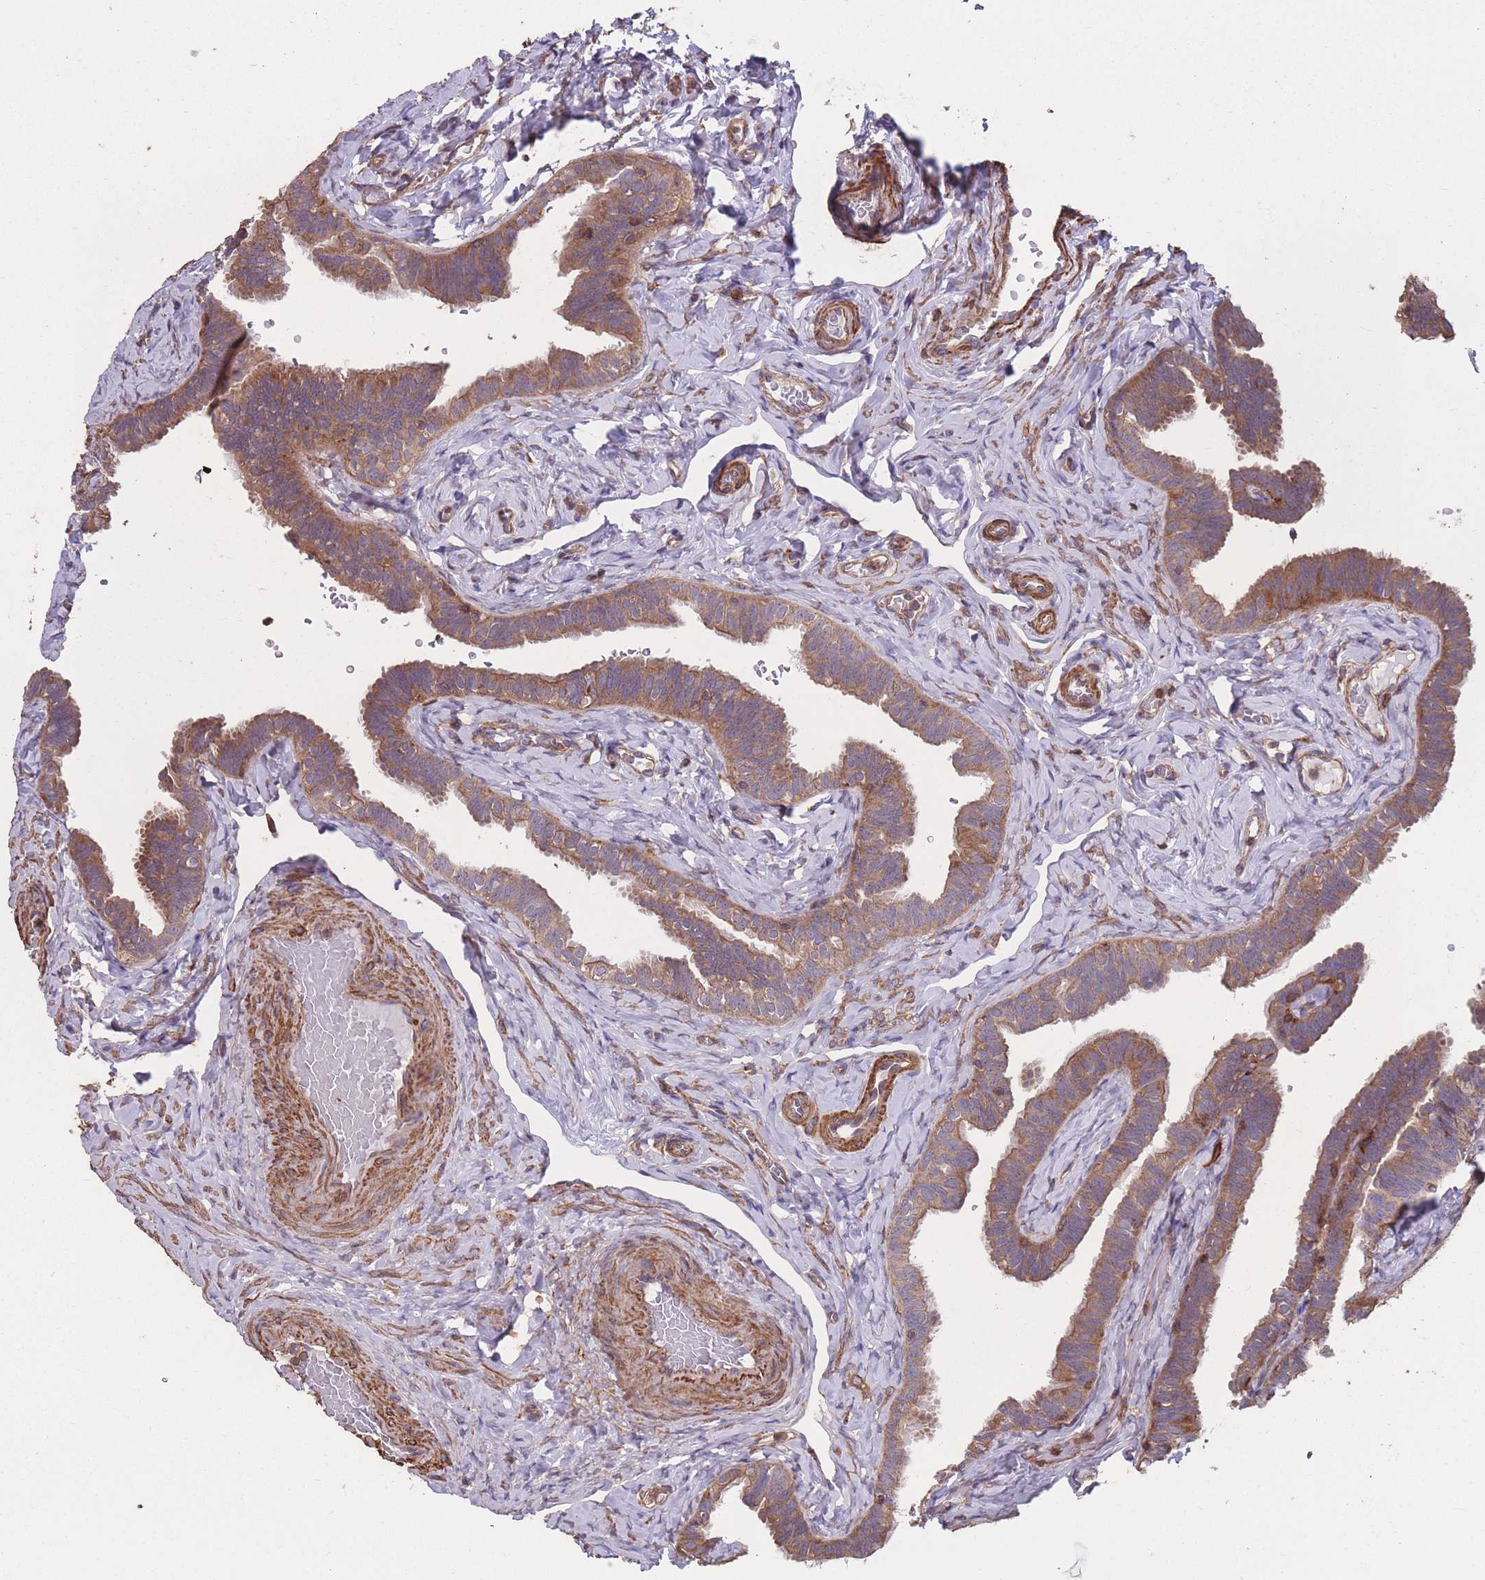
{"staining": {"intensity": "moderate", "quantity": ">75%", "location": "cytoplasmic/membranous"}, "tissue": "fallopian tube", "cell_type": "Glandular cells", "image_type": "normal", "snomed": [{"axis": "morphology", "description": "Normal tissue, NOS"}, {"axis": "topography", "description": "Fallopian tube"}], "caption": "Glandular cells exhibit medium levels of moderate cytoplasmic/membranous staining in approximately >75% of cells in unremarkable human fallopian tube.", "gene": "NUDT21", "patient": {"sex": "female", "age": 39}}